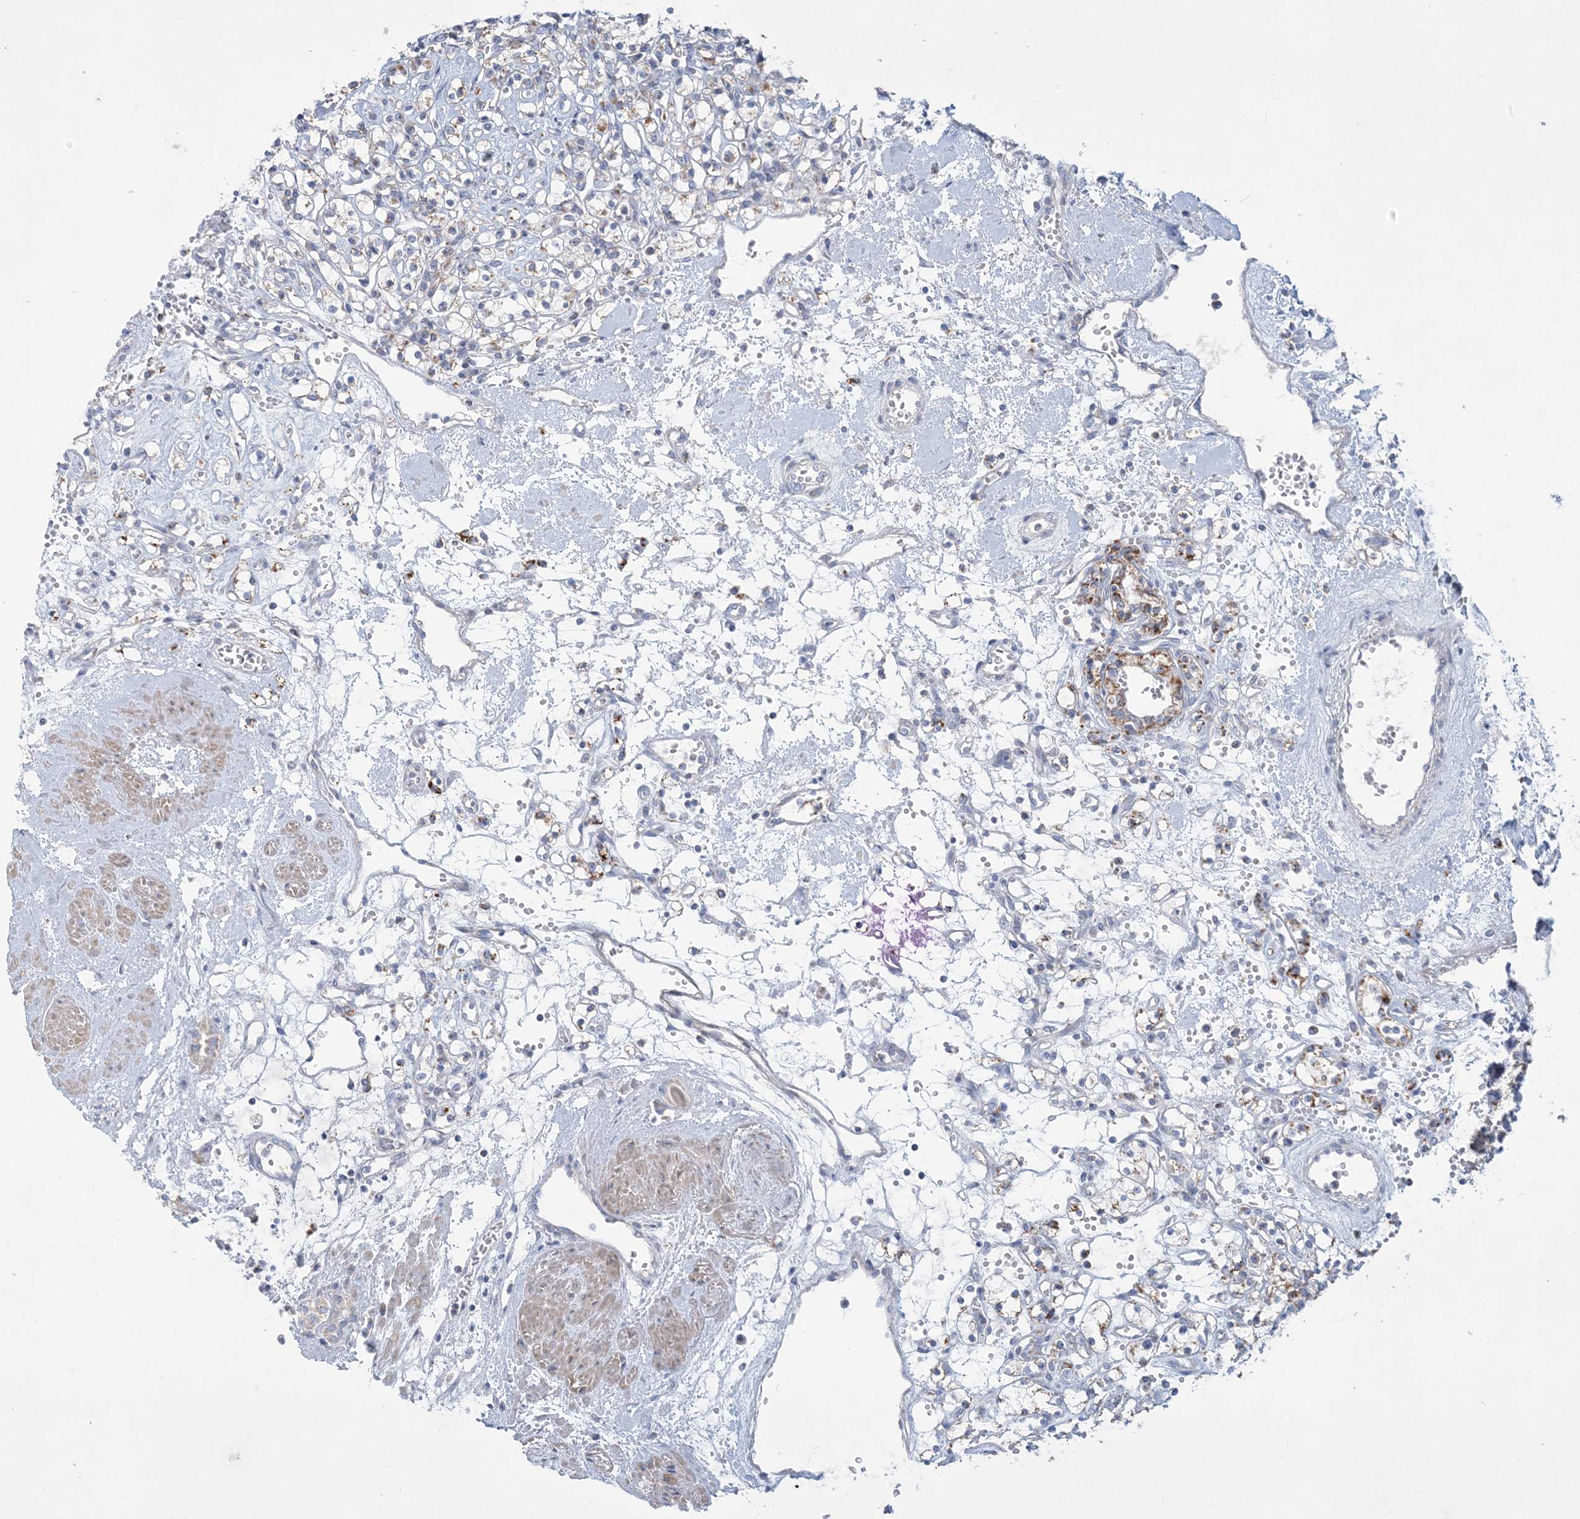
{"staining": {"intensity": "moderate", "quantity": "25%-75%", "location": "cytoplasmic/membranous"}, "tissue": "renal cancer", "cell_type": "Tumor cells", "image_type": "cancer", "snomed": [{"axis": "morphology", "description": "Adenocarcinoma, NOS"}, {"axis": "topography", "description": "Kidney"}], "caption": "A photomicrograph of renal cancer (adenocarcinoma) stained for a protein exhibits moderate cytoplasmic/membranous brown staining in tumor cells.", "gene": "TBC1D7", "patient": {"sex": "female", "age": 59}}